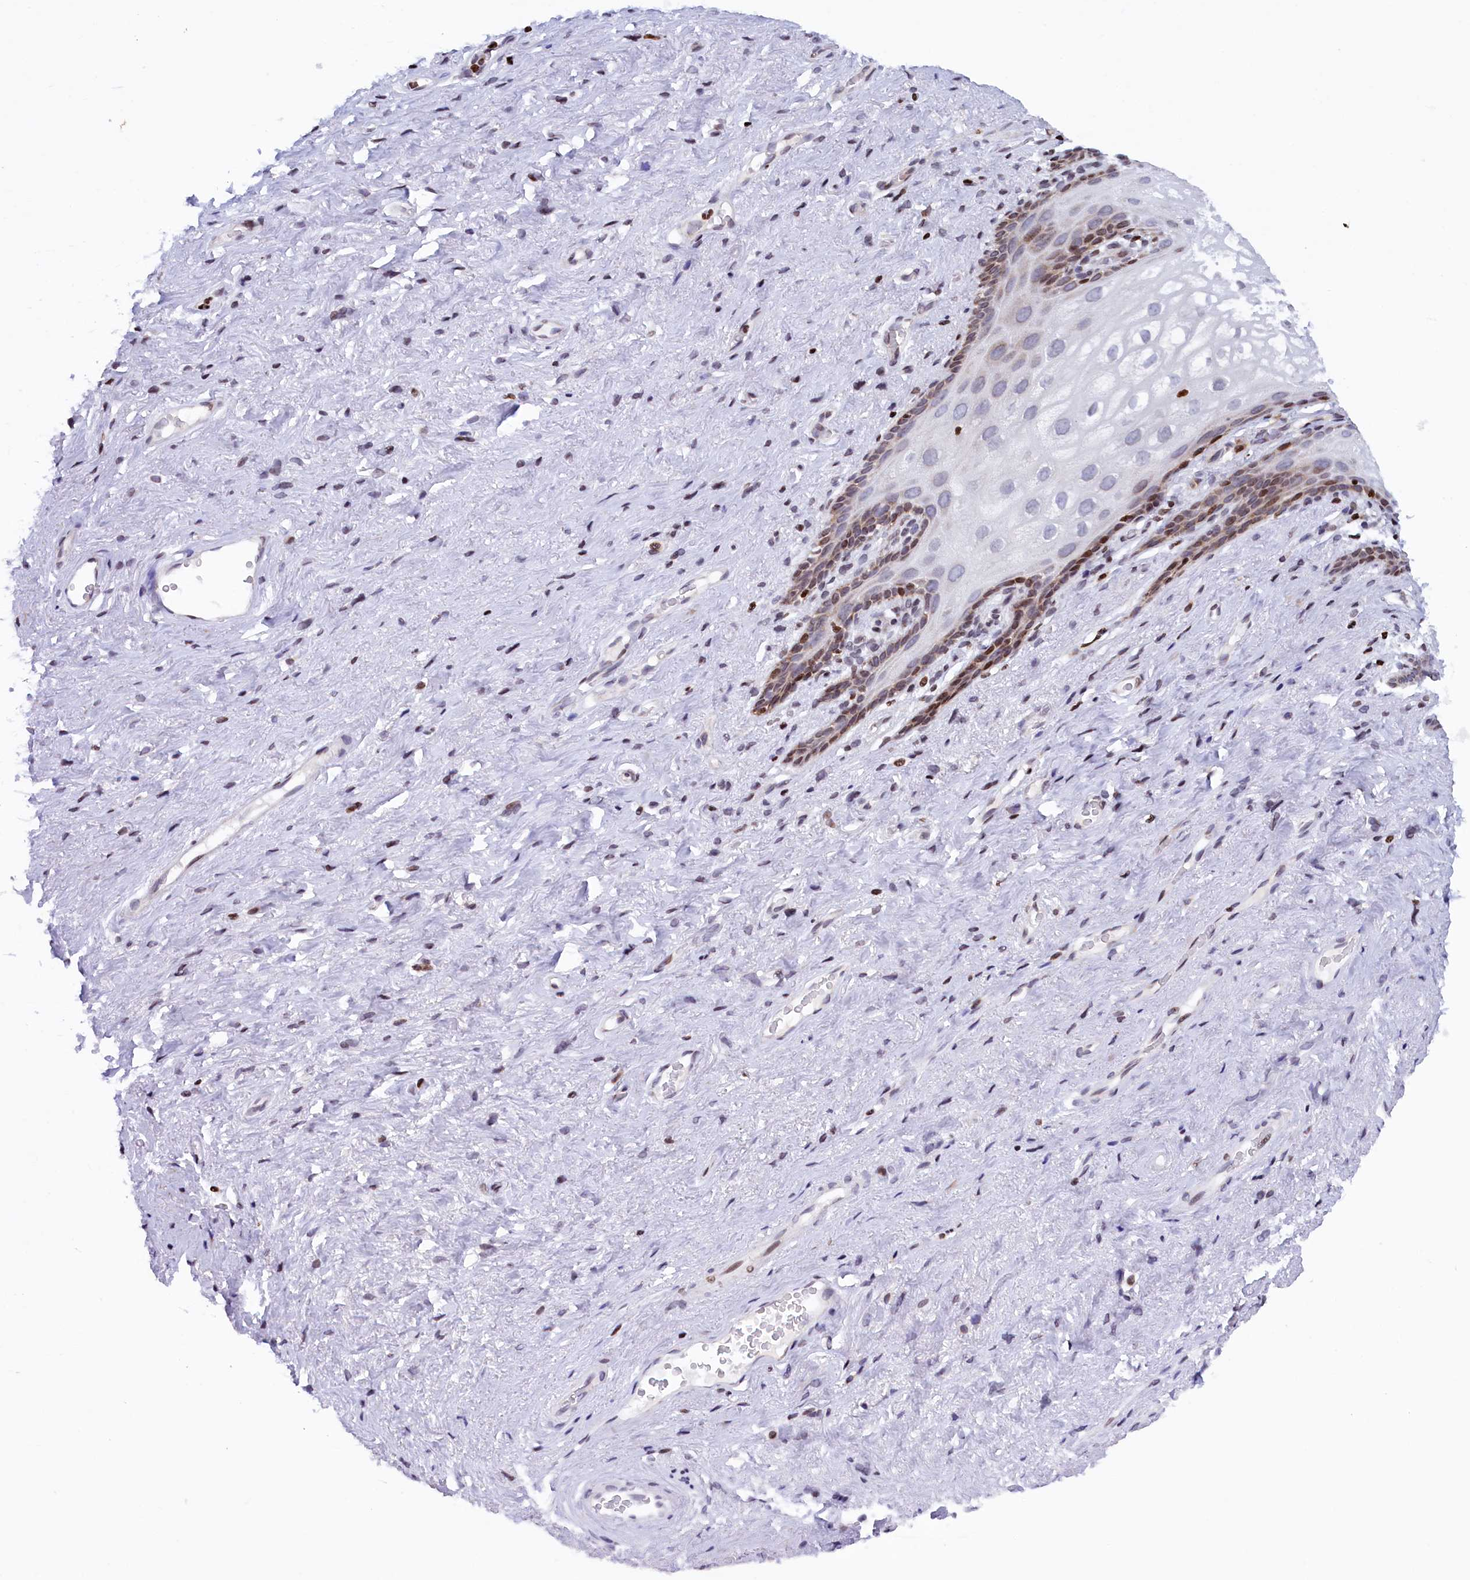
{"staining": {"intensity": "strong", "quantity": "25%-75%", "location": "nuclear"}, "tissue": "vagina", "cell_type": "Squamous epithelial cells", "image_type": "normal", "snomed": [{"axis": "morphology", "description": "Normal tissue, NOS"}, {"axis": "topography", "description": "Vagina"}, {"axis": "topography", "description": "Peripheral nerve tissue"}], "caption": "A brown stain highlights strong nuclear positivity of a protein in squamous epithelial cells of normal human vagina. The protein is shown in brown color, while the nuclei are stained blue.", "gene": "TIMM29", "patient": {"sex": "female", "age": 71}}